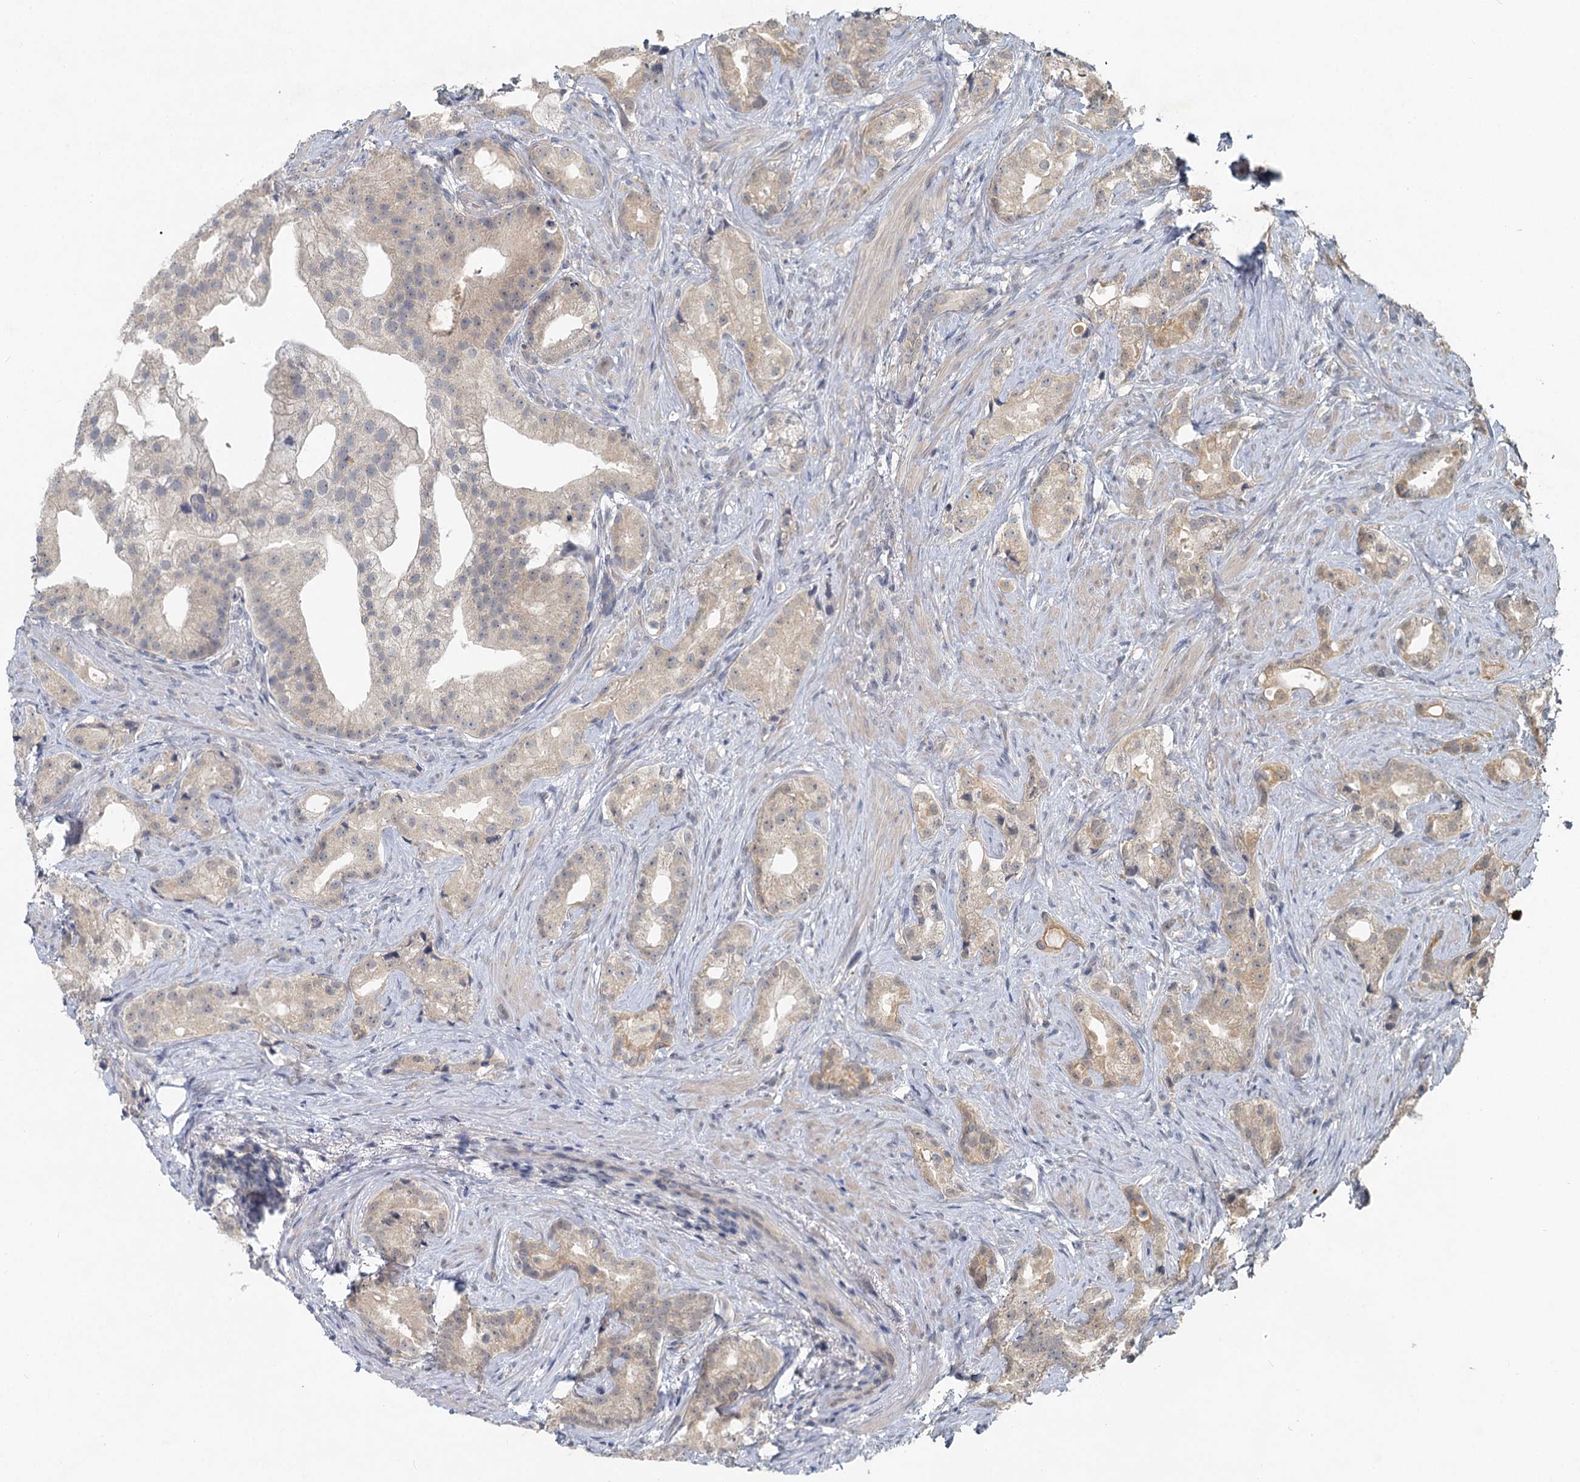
{"staining": {"intensity": "weak", "quantity": "25%-75%", "location": "cytoplasmic/membranous"}, "tissue": "prostate cancer", "cell_type": "Tumor cells", "image_type": "cancer", "snomed": [{"axis": "morphology", "description": "Adenocarcinoma, Low grade"}, {"axis": "topography", "description": "Prostate"}], "caption": "About 25%-75% of tumor cells in human adenocarcinoma (low-grade) (prostate) demonstrate weak cytoplasmic/membranous protein positivity as visualized by brown immunohistochemical staining.", "gene": "HERC3", "patient": {"sex": "male", "age": 71}}